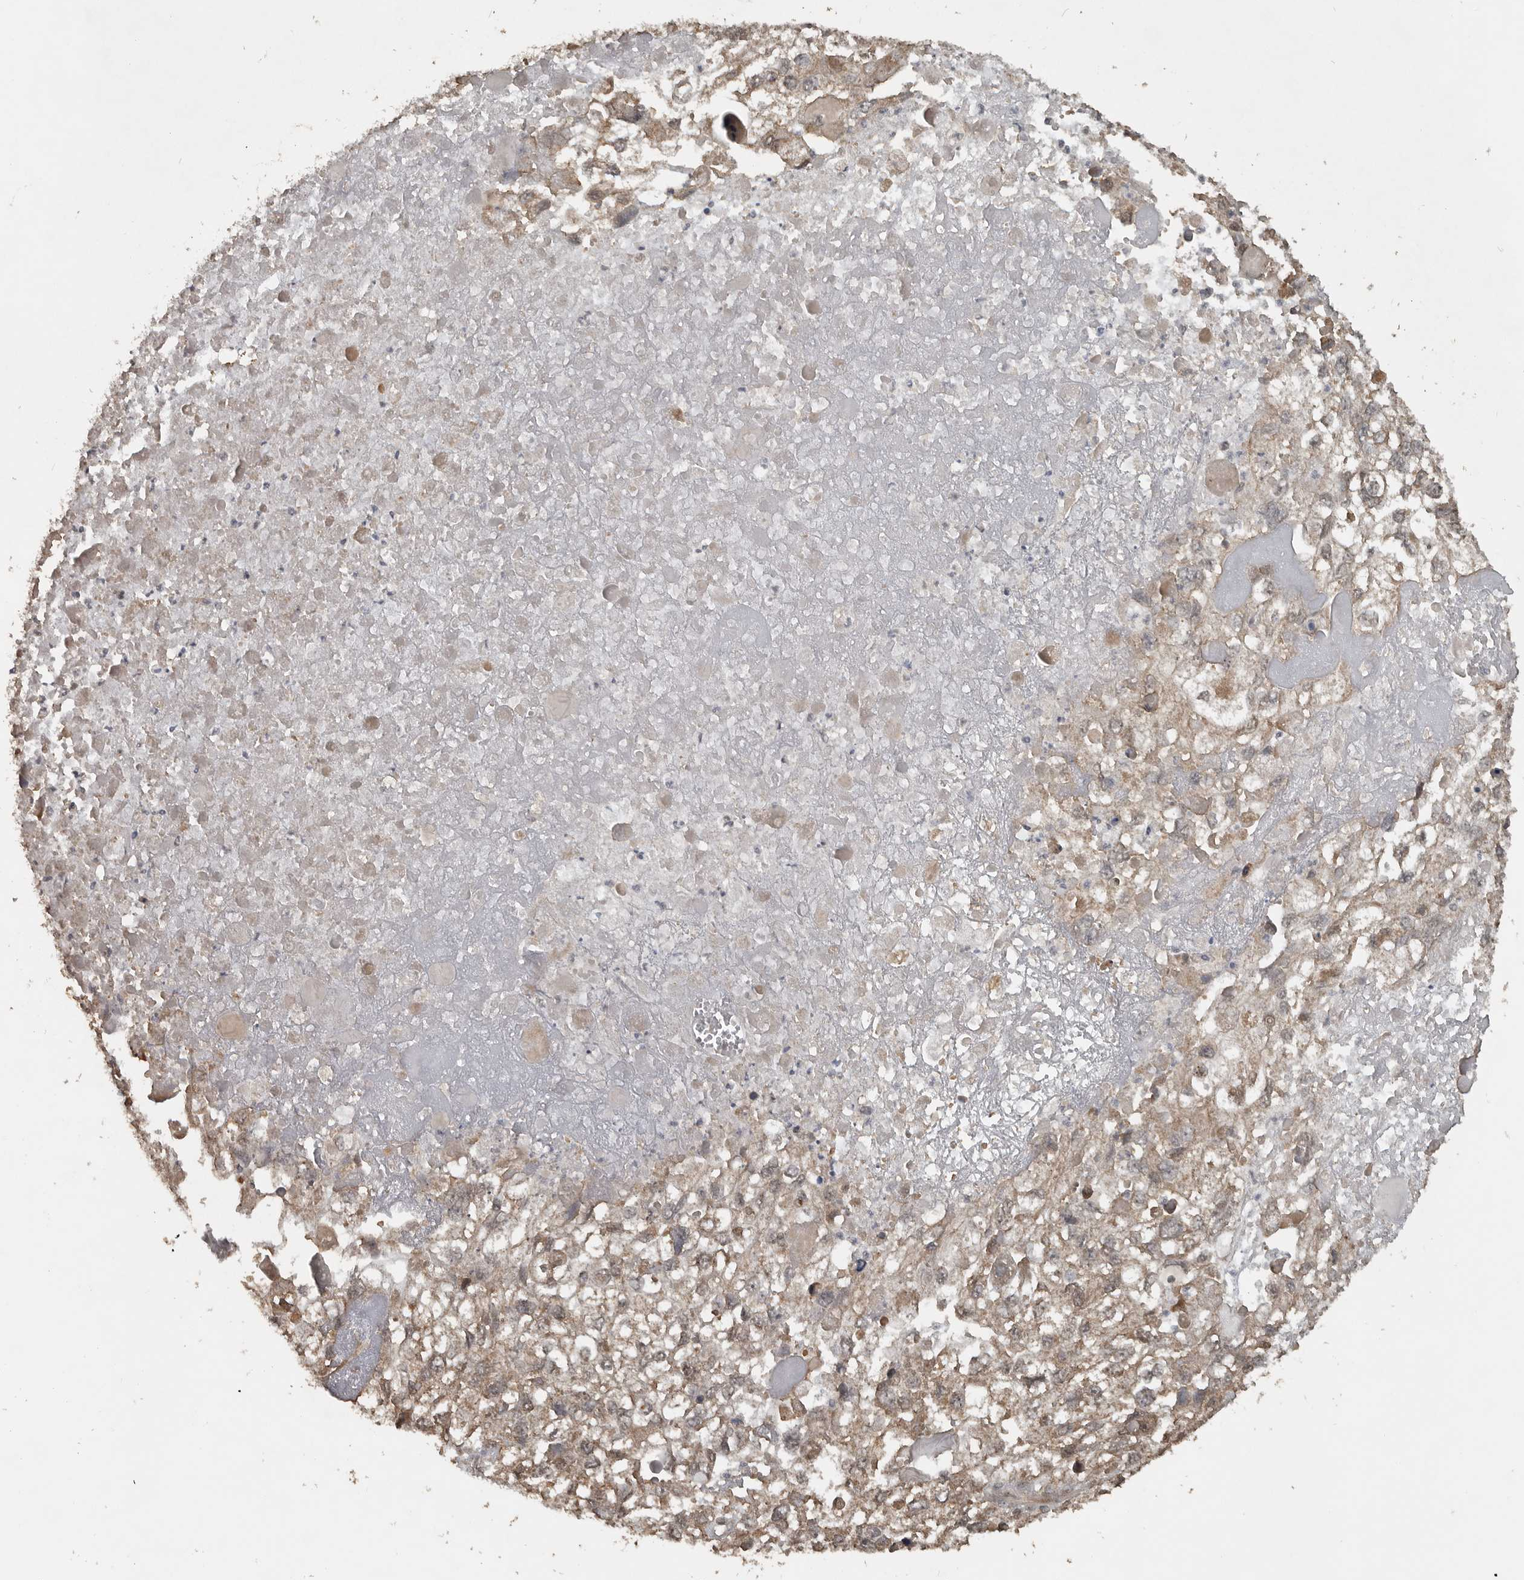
{"staining": {"intensity": "moderate", "quantity": ">75%", "location": "cytoplasmic/membranous"}, "tissue": "endometrial cancer", "cell_type": "Tumor cells", "image_type": "cancer", "snomed": [{"axis": "morphology", "description": "Adenocarcinoma, NOS"}, {"axis": "topography", "description": "Endometrium"}], "caption": "Protein staining demonstrates moderate cytoplasmic/membranous staining in about >75% of tumor cells in endometrial adenocarcinoma.", "gene": "LLGL1", "patient": {"sex": "female", "age": 49}}